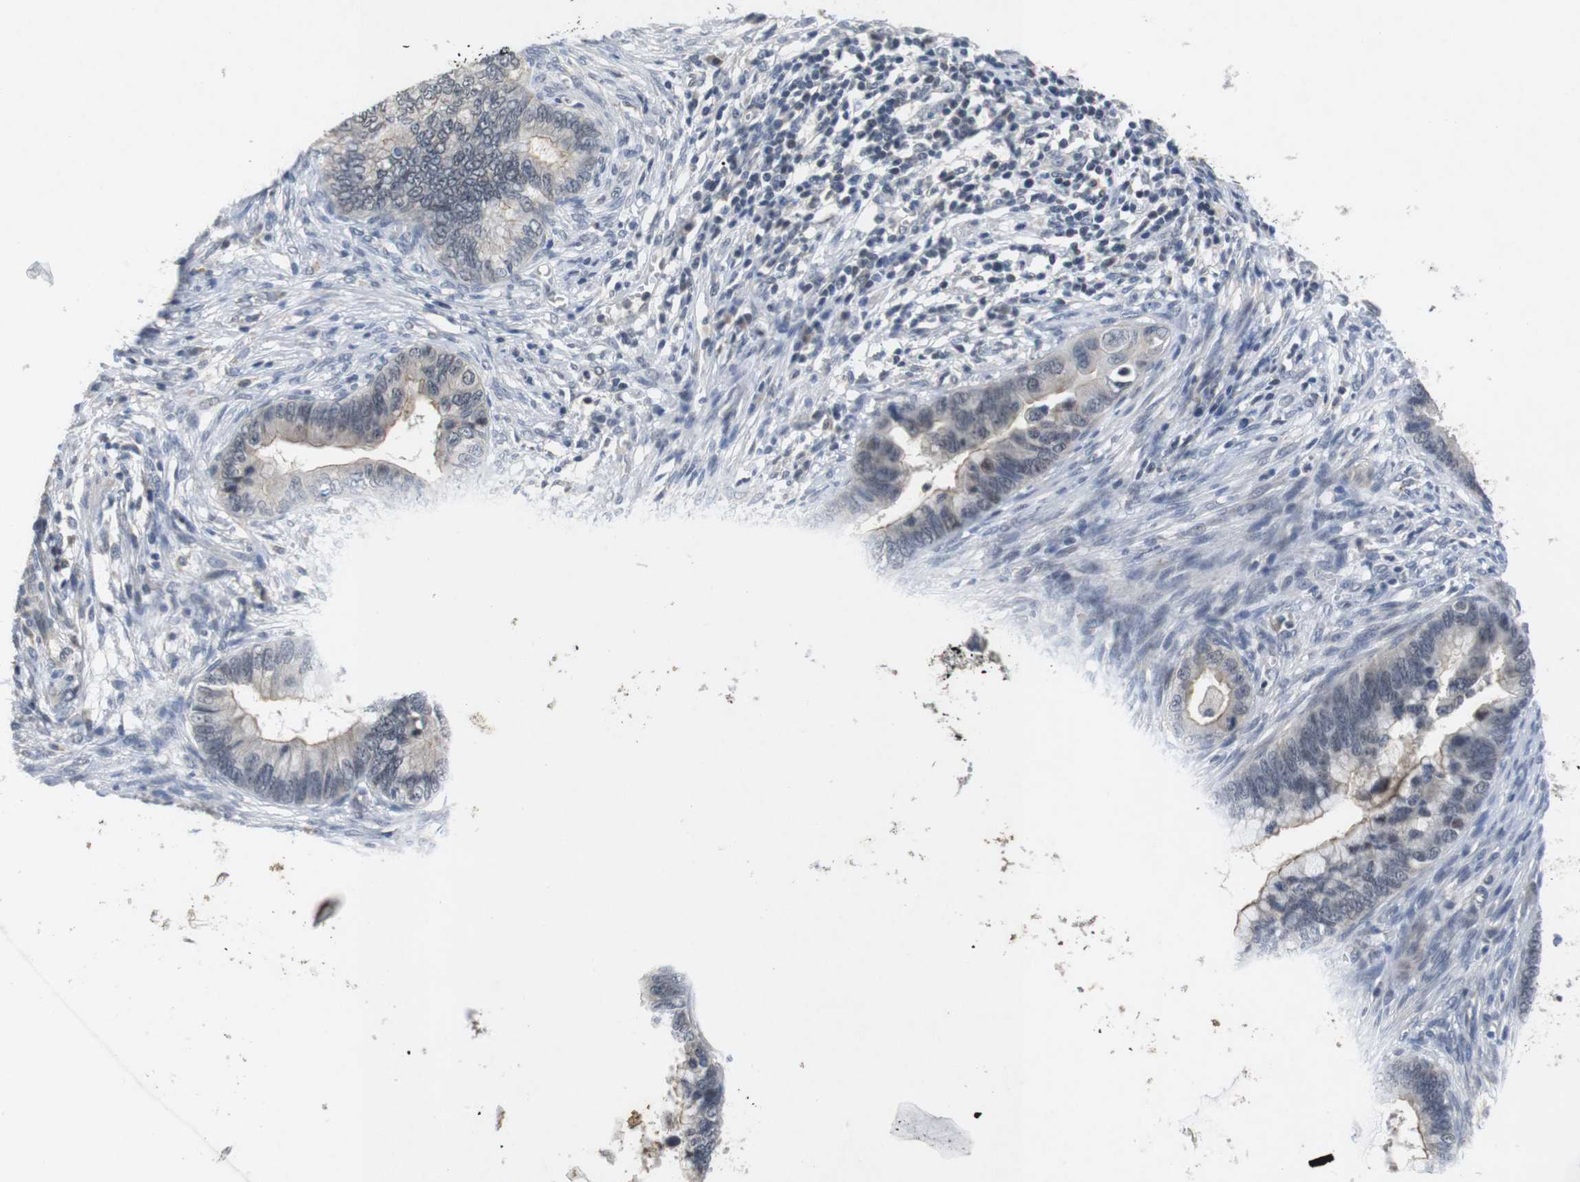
{"staining": {"intensity": "weak", "quantity": "<25%", "location": "cytoplasmic/membranous"}, "tissue": "cervical cancer", "cell_type": "Tumor cells", "image_type": "cancer", "snomed": [{"axis": "morphology", "description": "Adenocarcinoma, NOS"}, {"axis": "topography", "description": "Cervix"}], "caption": "An immunohistochemistry image of cervical cancer is shown. There is no staining in tumor cells of cervical cancer.", "gene": "NECTIN1", "patient": {"sex": "female", "age": 44}}